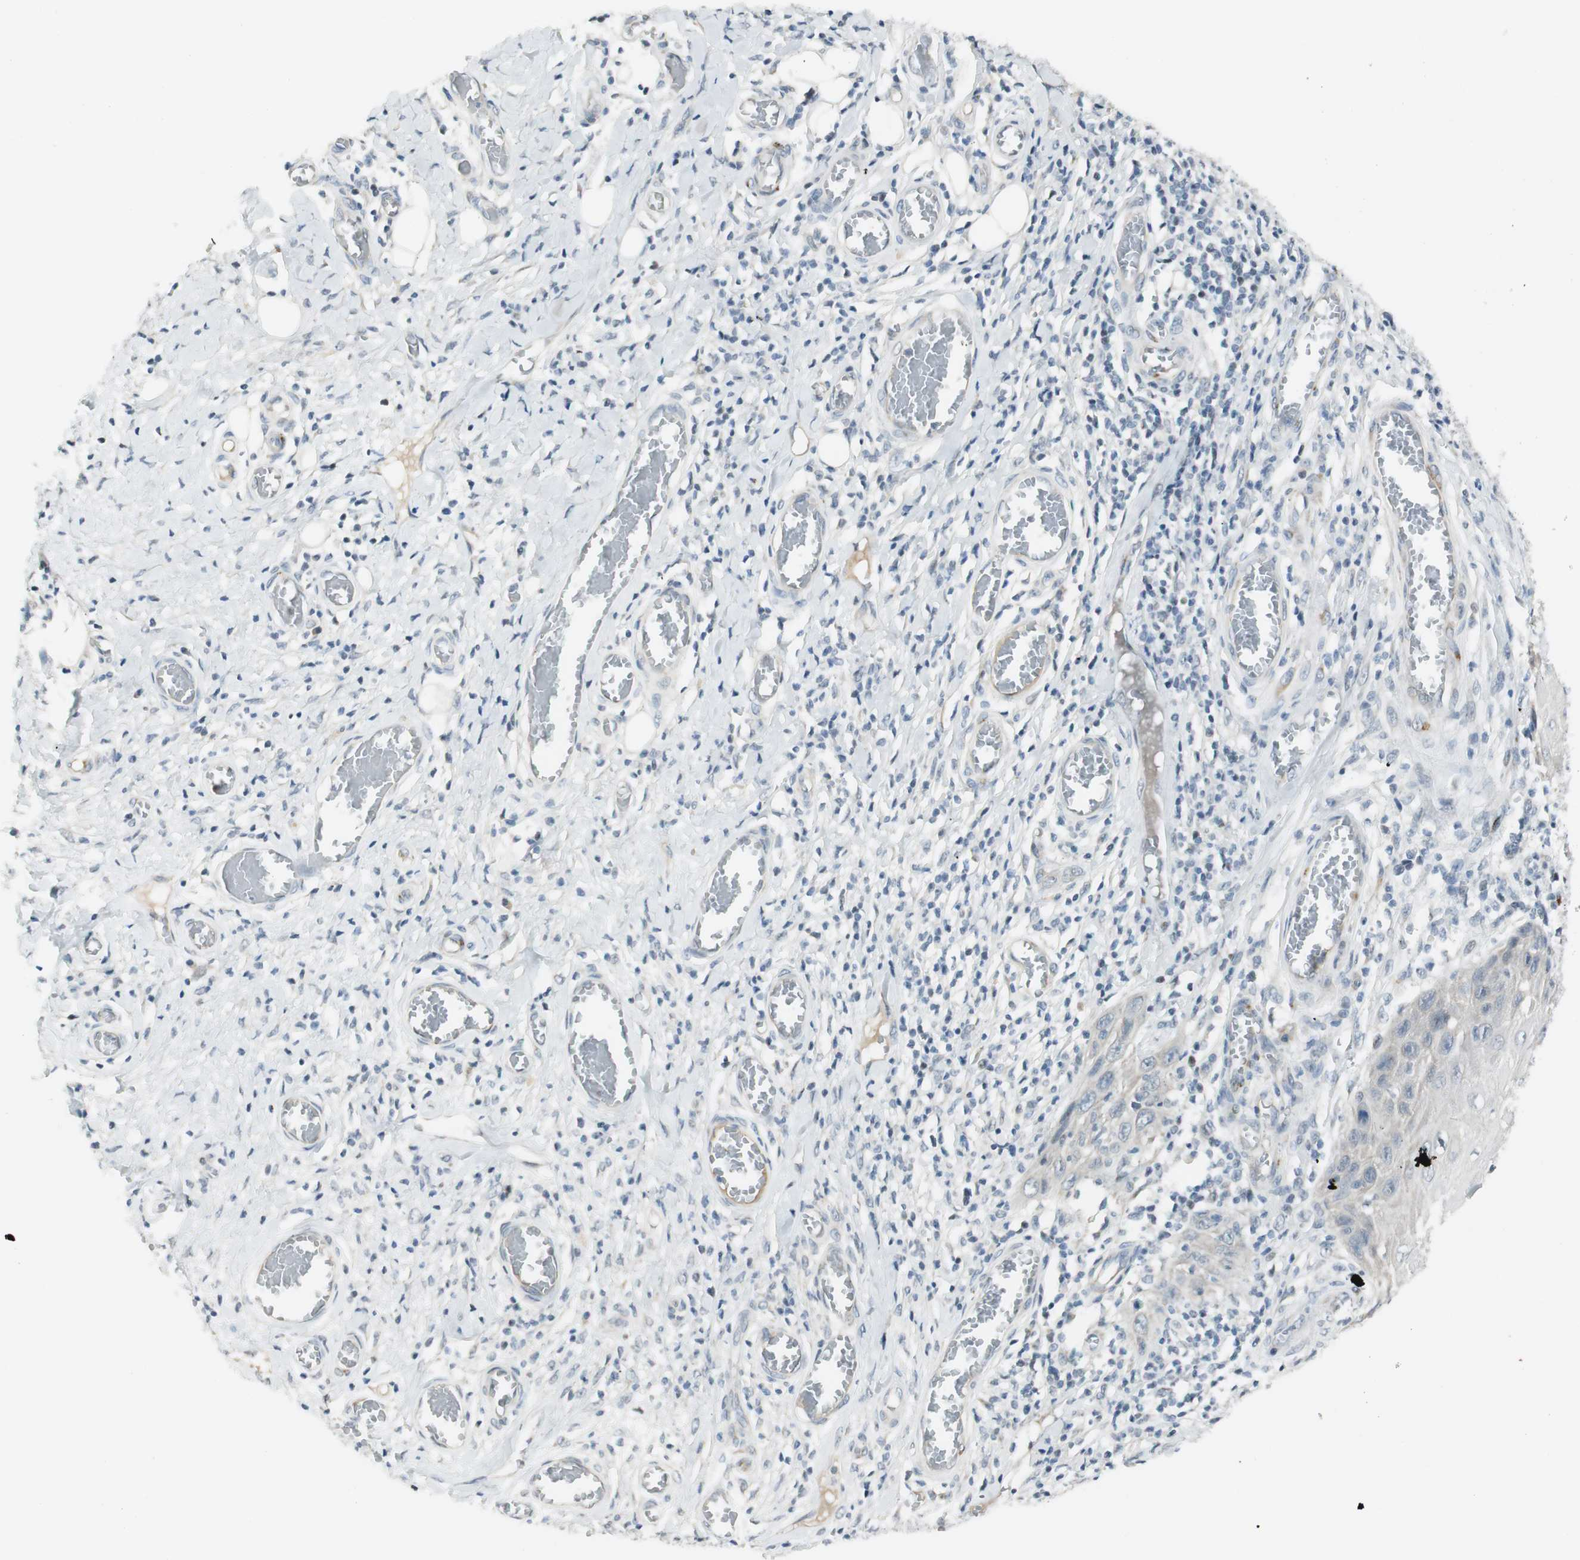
{"staining": {"intensity": "negative", "quantity": "none", "location": "none"}, "tissue": "skin cancer", "cell_type": "Tumor cells", "image_type": "cancer", "snomed": [{"axis": "morphology", "description": "Squamous cell carcinoma, NOS"}, {"axis": "topography", "description": "Skin"}], "caption": "A micrograph of human squamous cell carcinoma (skin) is negative for staining in tumor cells.", "gene": "B4GALNT1", "patient": {"sex": "female", "age": 73}}